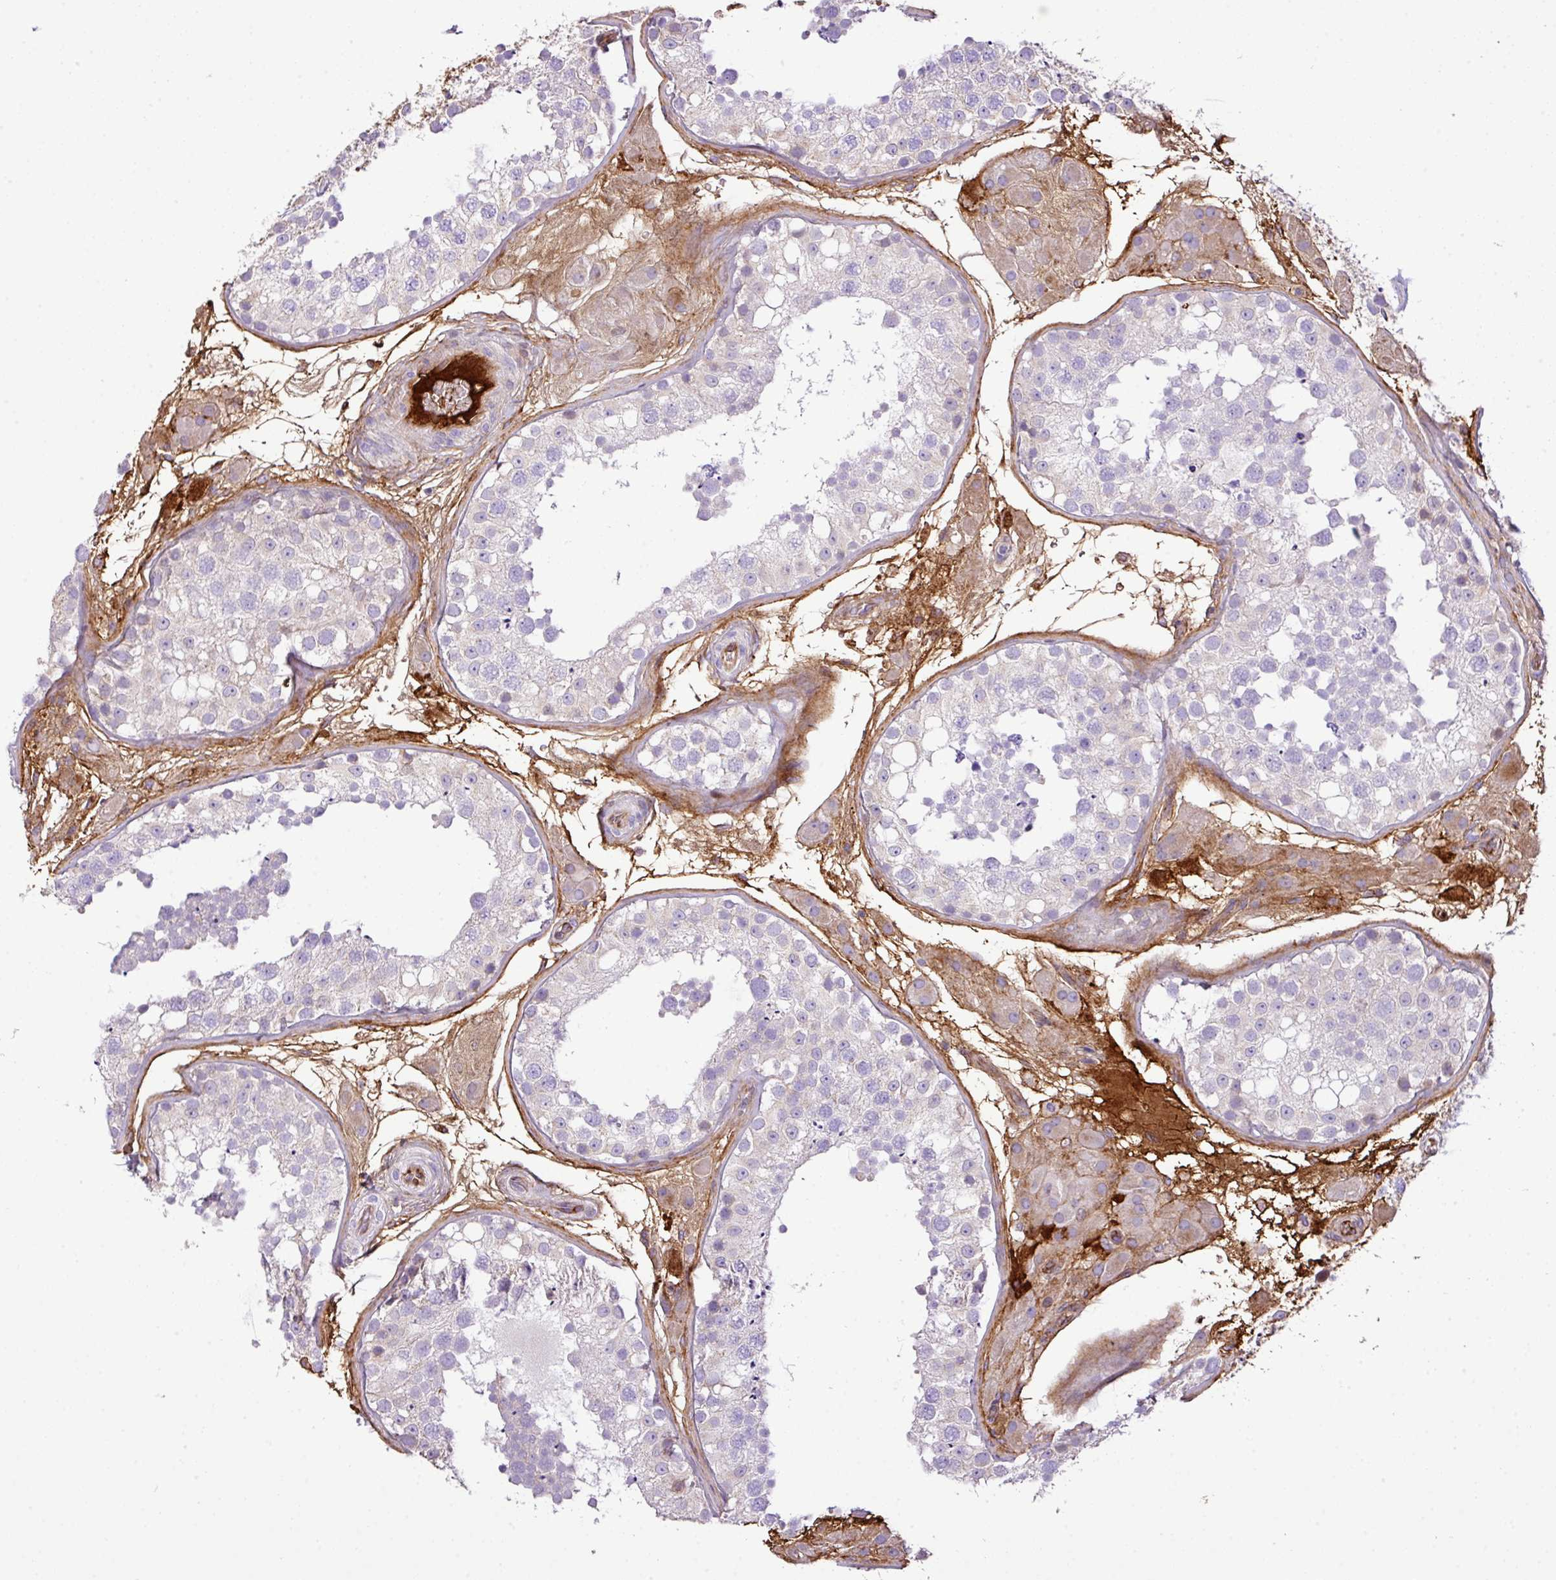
{"staining": {"intensity": "moderate", "quantity": "<25%", "location": "cytoplasmic/membranous"}, "tissue": "testis", "cell_type": "Cells in seminiferous ducts", "image_type": "normal", "snomed": [{"axis": "morphology", "description": "Normal tissue, NOS"}, {"axis": "topography", "description": "Testis"}], "caption": "The micrograph reveals staining of benign testis, revealing moderate cytoplasmic/membranous protein positivity (brown color) within cells in seminiferous ducts.", "gene": "CTXN2", "patient": {"sex": "male", "age": 26}}